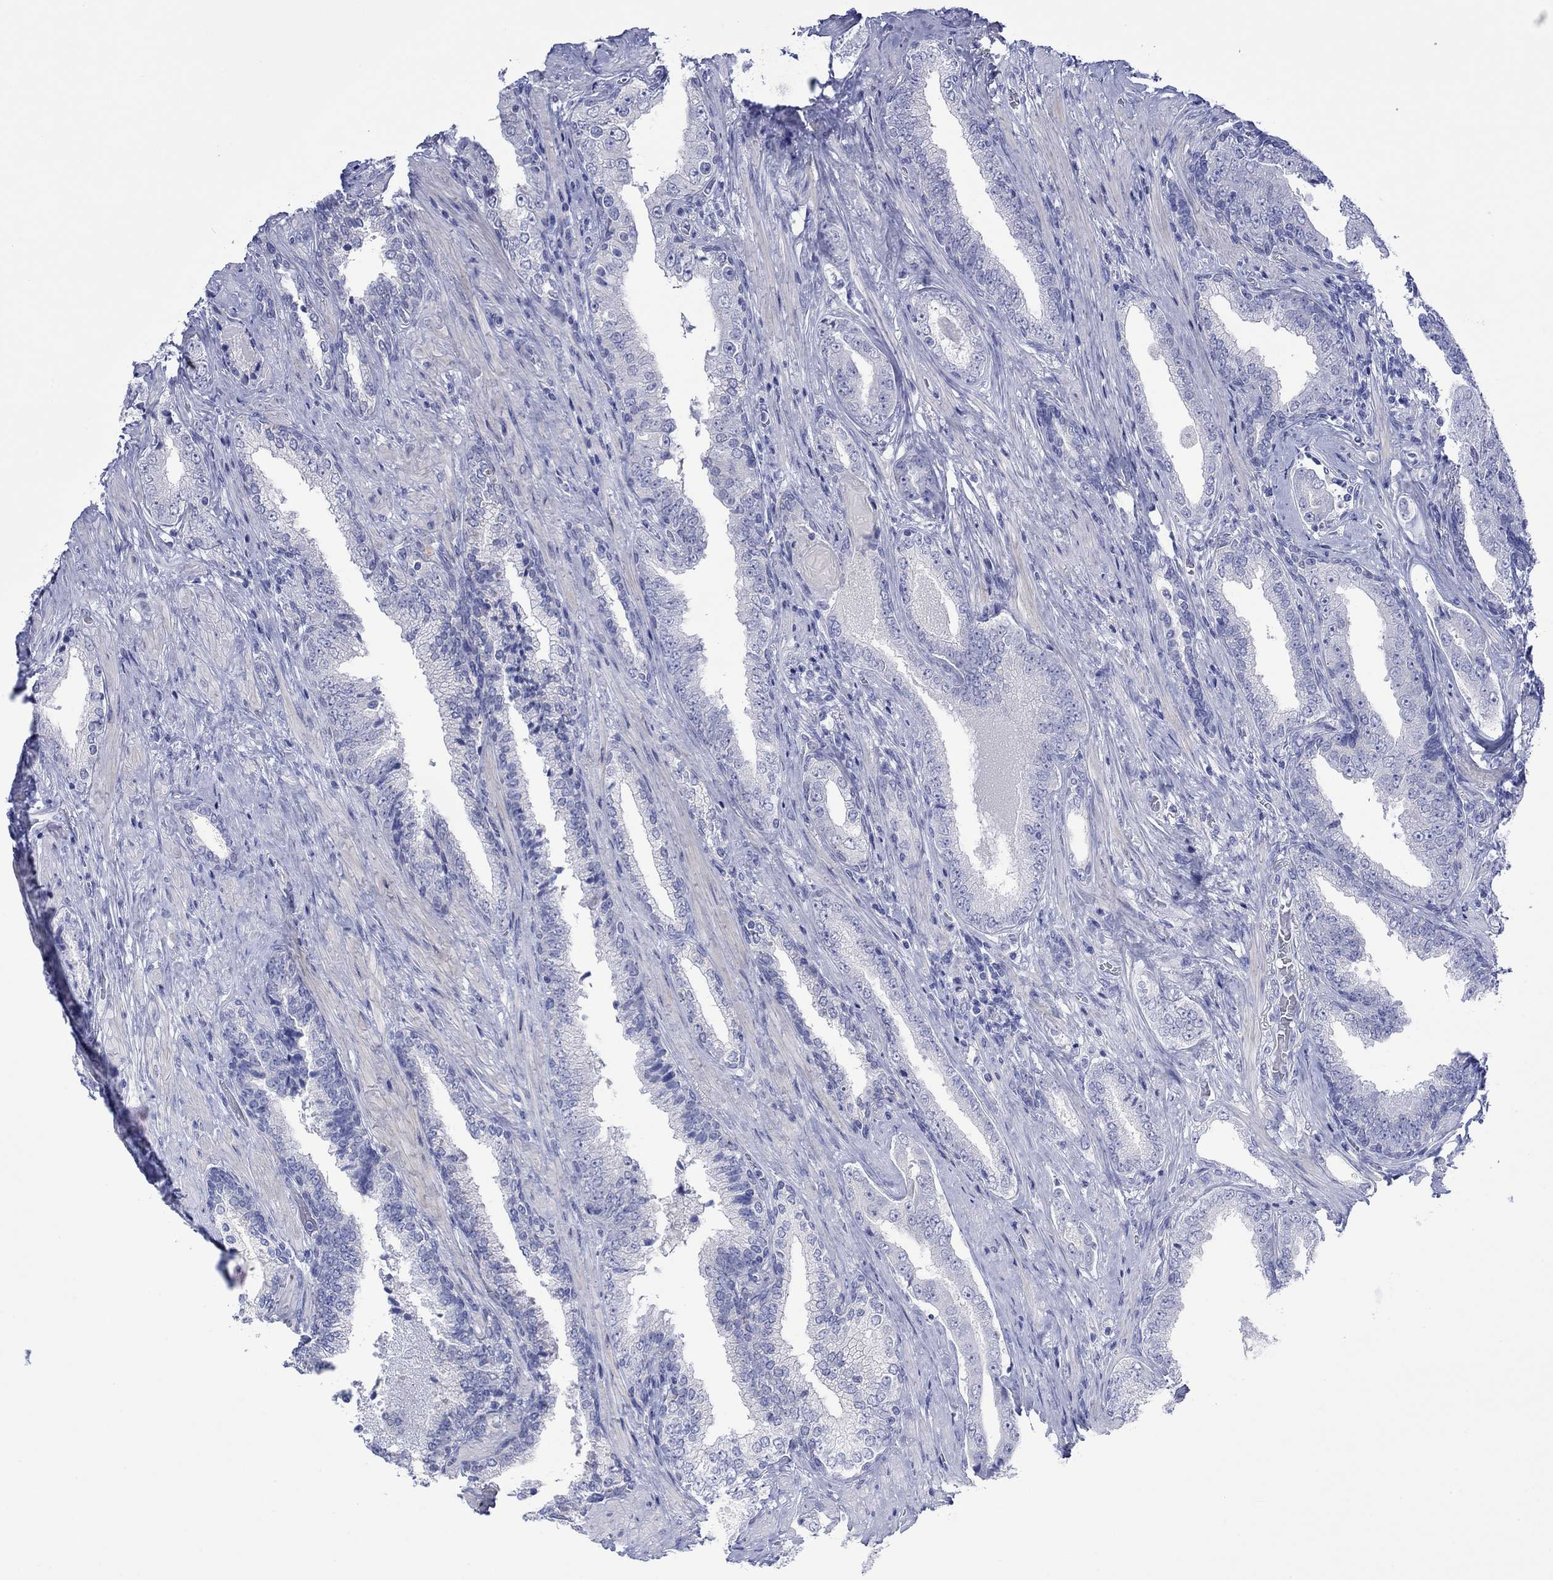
{"staining": {"intensity": "negative", "quantity": "none", "location": "none"}, "tissue": "prostate cancer", "cell_type": "Tumor cells", "image_type": "cancer", "snomed": [{"axis": "morphology", "description": "Adenocarcinoma, Low grade"}, {"axis": "topography", "description": "Prostate and seminal vesicle, NOS"}], "caption": "A high-resolution micrograph shows IHC staining of low-grade adenocarcinoma (prostate), which demonstrates no significant expression in tumor cells.", "gene": "MLANA", "patient": {"sex": "male", "age": 61}}